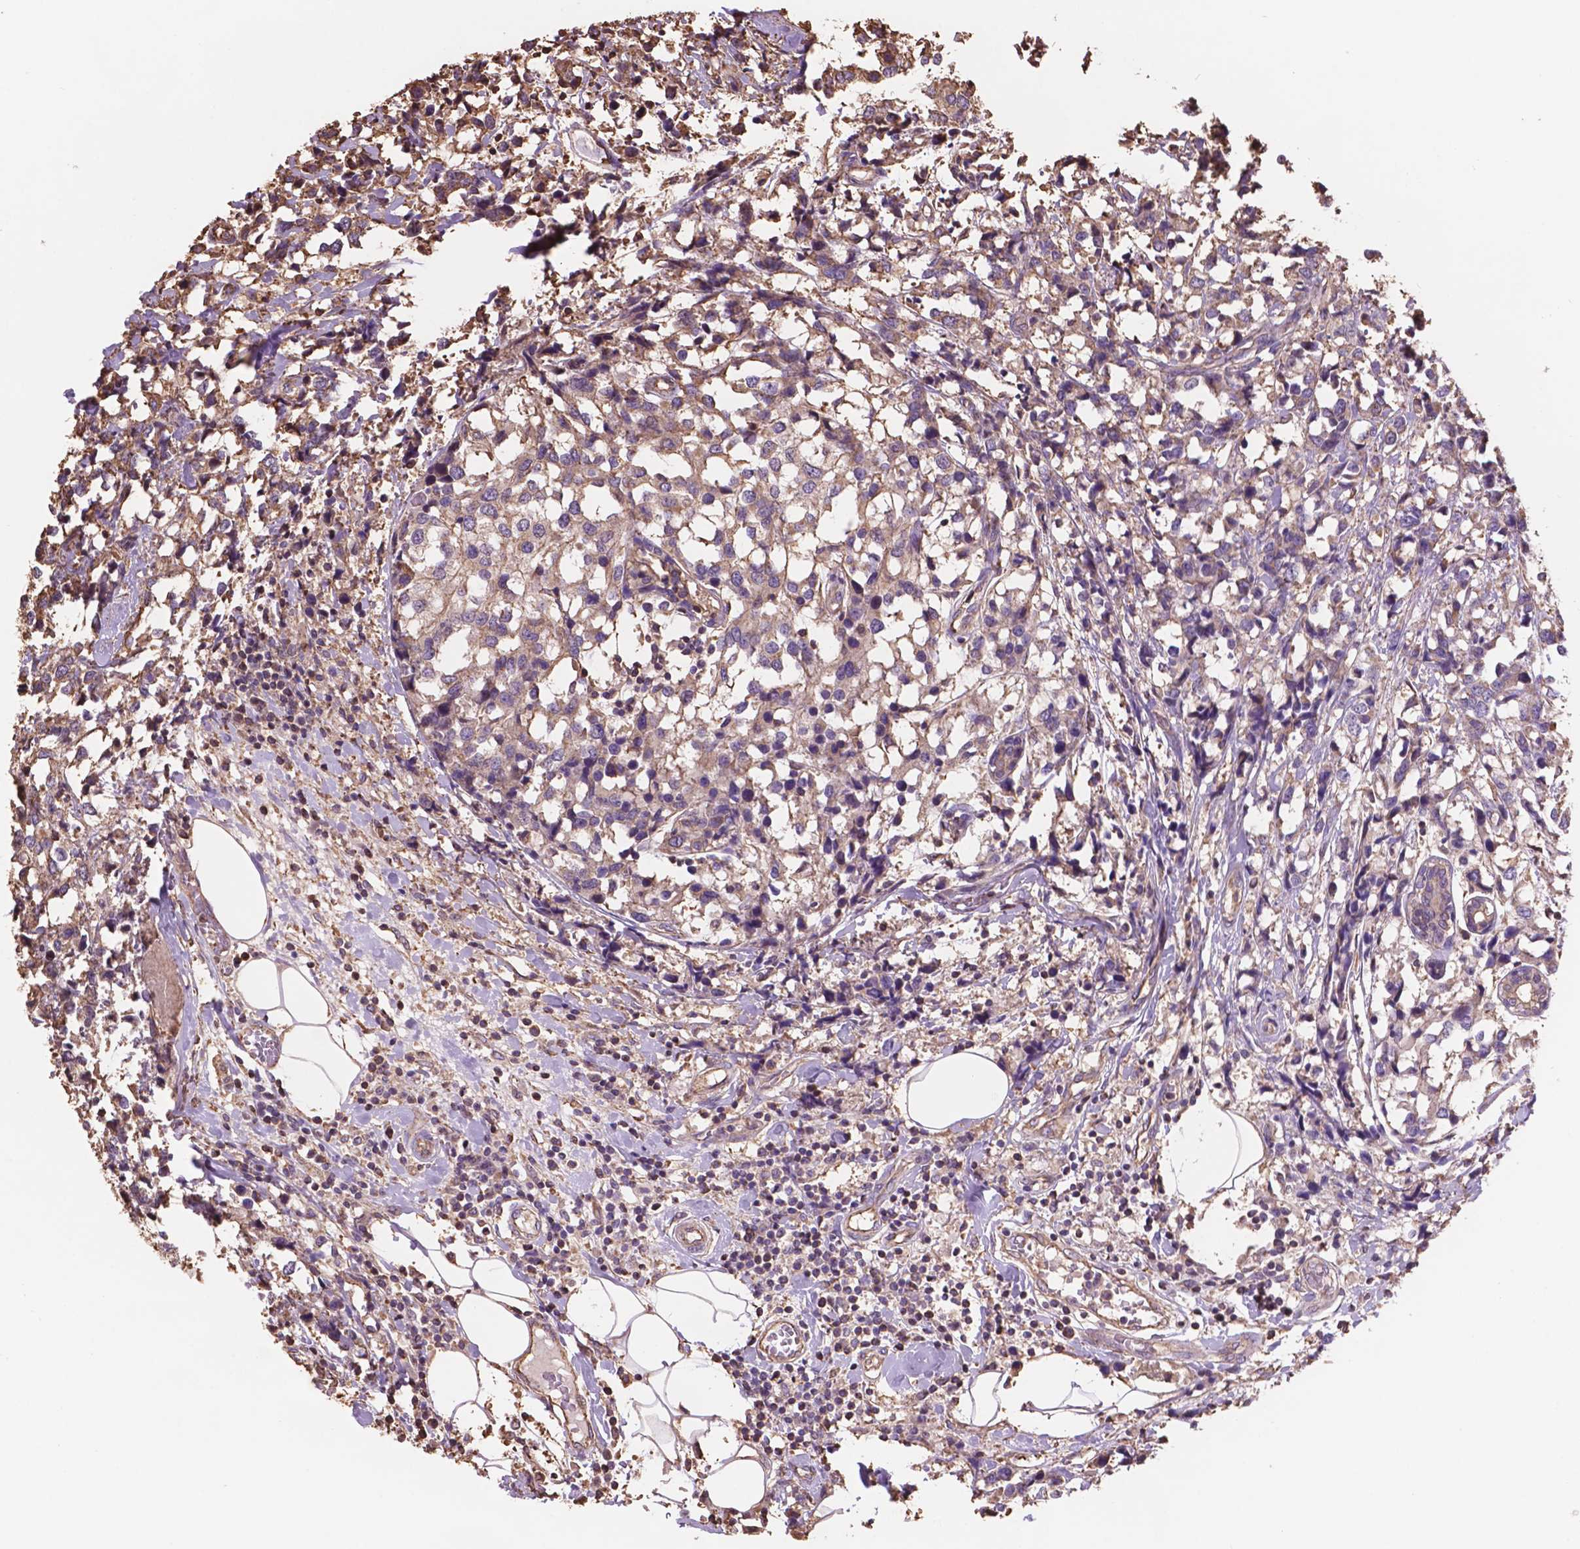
{"staining": {"intensity": "weak", "quantity": ">75%", "location": "cytoplasmic/membranous"}, "tissue": "breast cancer", "cell_type": "Tumor cells", "image_type": "cancer", "snomed": [{"axis": "morphology", "description": "Lobular carcinoma"}, {"axis": "topography", "description": "Breast"}], "caption": "Breast cancer (lobular carcinoma) stained with a protein marker exhibits weak staining in tumor cells.", "gene": "NIPA2", "patient": {"sex": "female", "age": 59}}